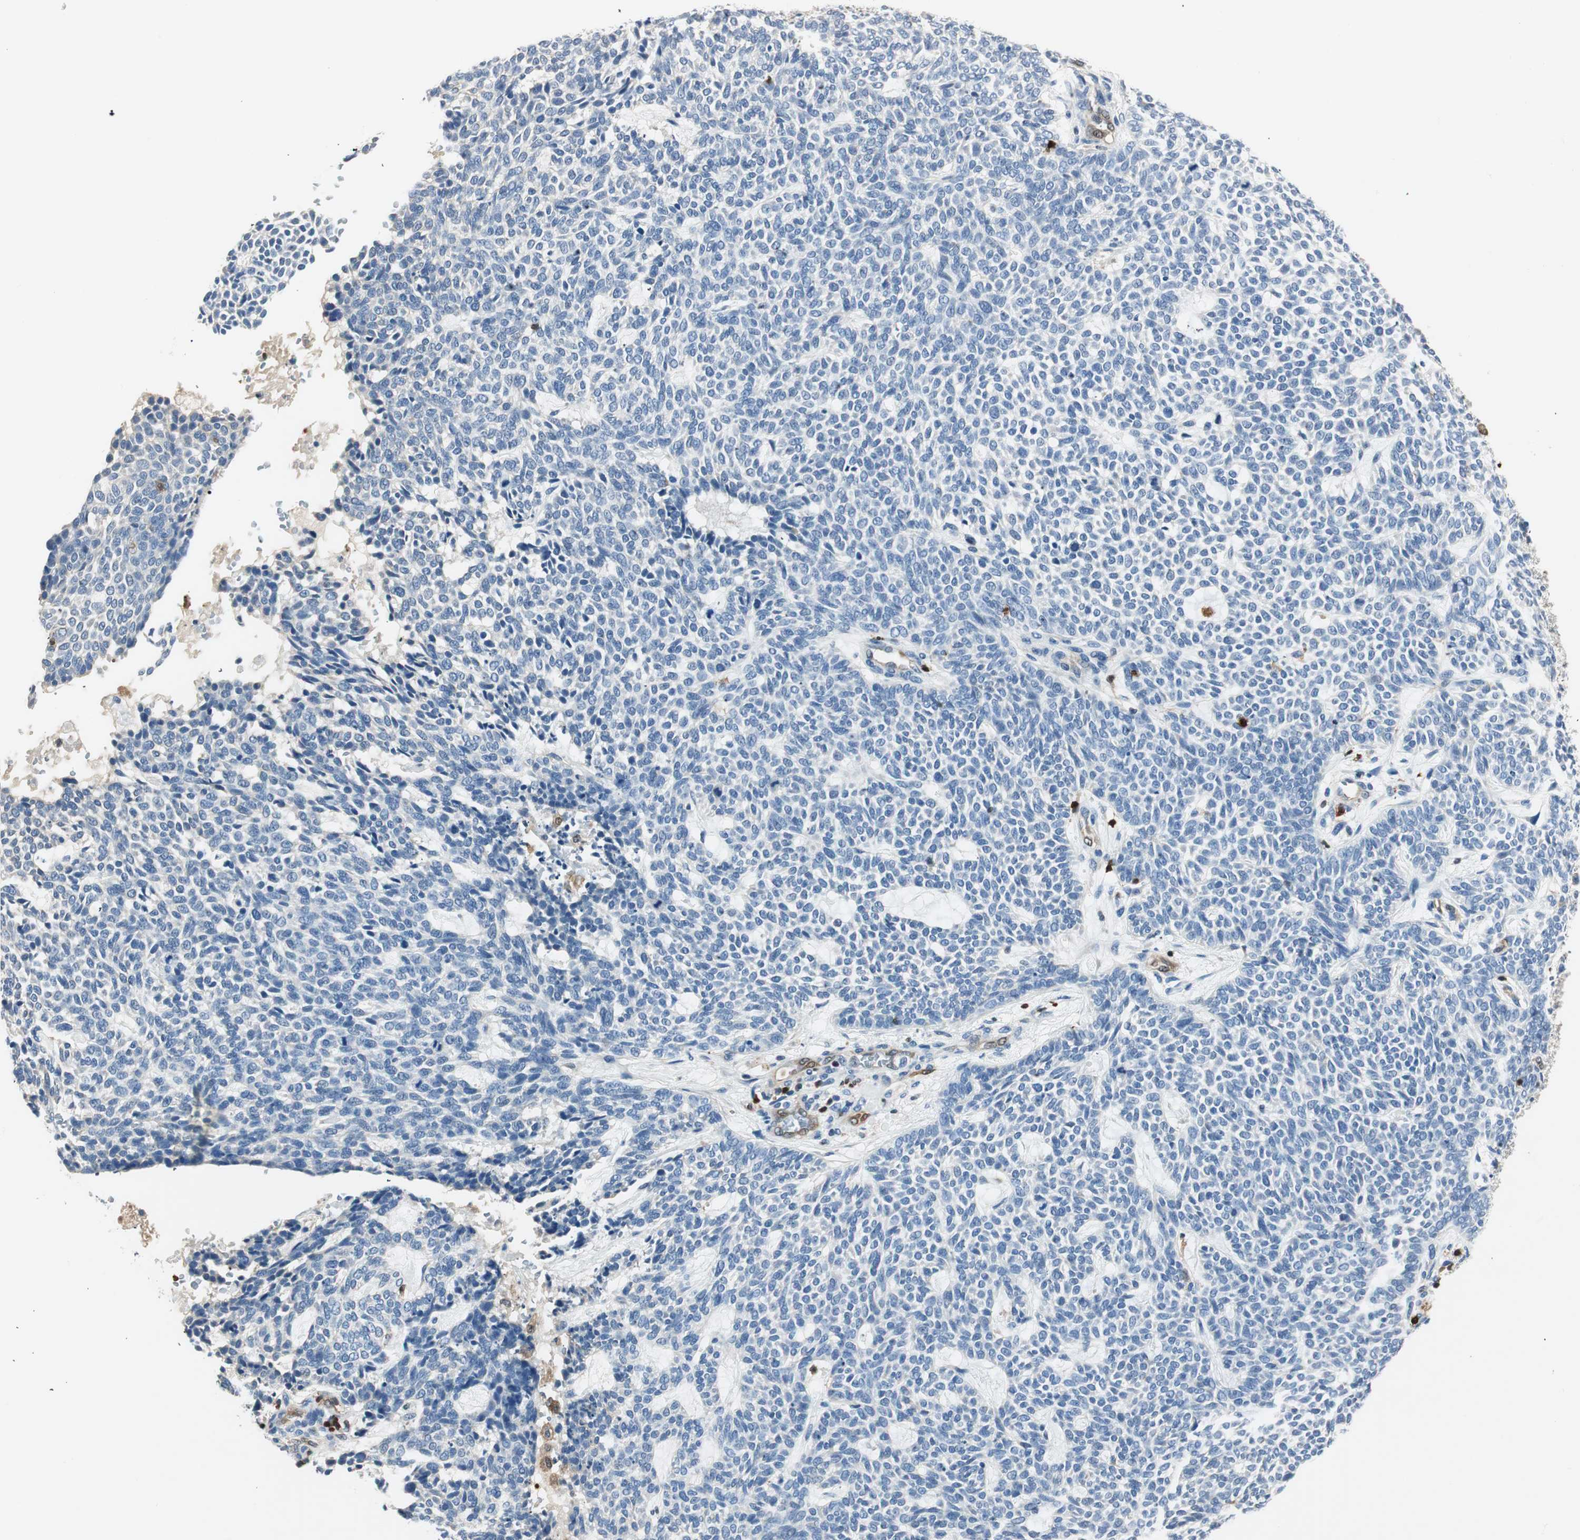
{"staining": {"intensity": "negative", "quantity": "none", "location": "none"}, "tissue": "skin cancer", "cell_type": "Tumor cells", "image_type": "cancer", "snomed": [{"axis": "morphology", "description": "Basal cell carcinoma"}, {"axis": "topography", "description": "Skin"}], "caption": "DAB immunohistochemical staining of human skin cancer reveals no significant positivity in tumor cells. (Immunohistochemistry (ihc), brightfield microscopy, high magnification).", "gene": "COTL1", "patient": {"sex": "male", "age": 87}}